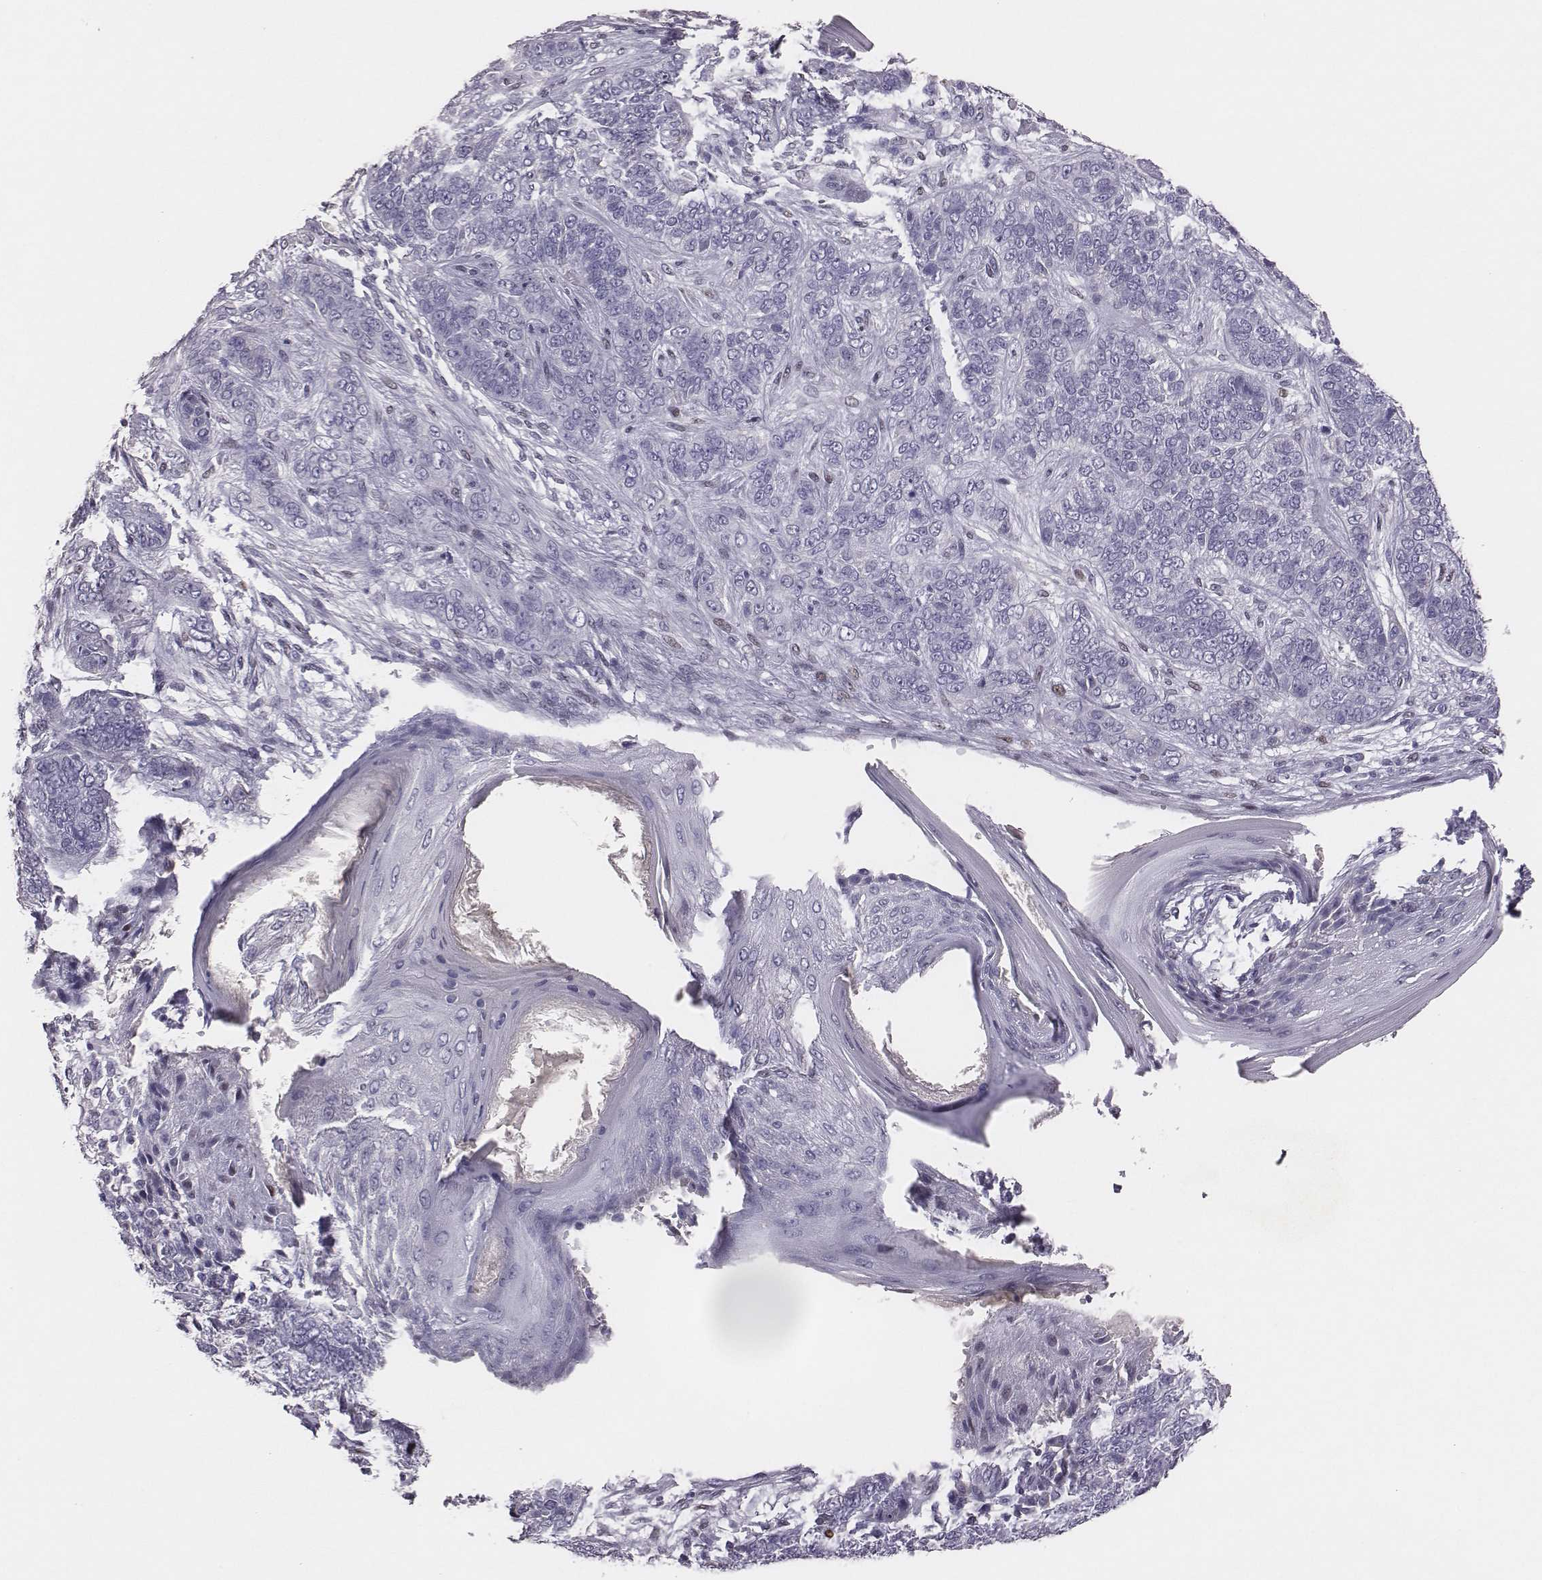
{"staining": {"intensity": "negative", "quantity": "none", "location": "none"}, "tissue": "skin cancer", "cell_type": "Tumor cells", "image_type": "cancer", "snomed": [{"axis": "morphology", "description": "Basal cell carcinoma"}, {"axis": "topography", "description": "Skin"}], "caption": "Skin cancer was stained to show a protein in brown. There is no significant expression in tumor cells.", "gene": "EN1", "patient": {"sex": "female", "age": 69}}